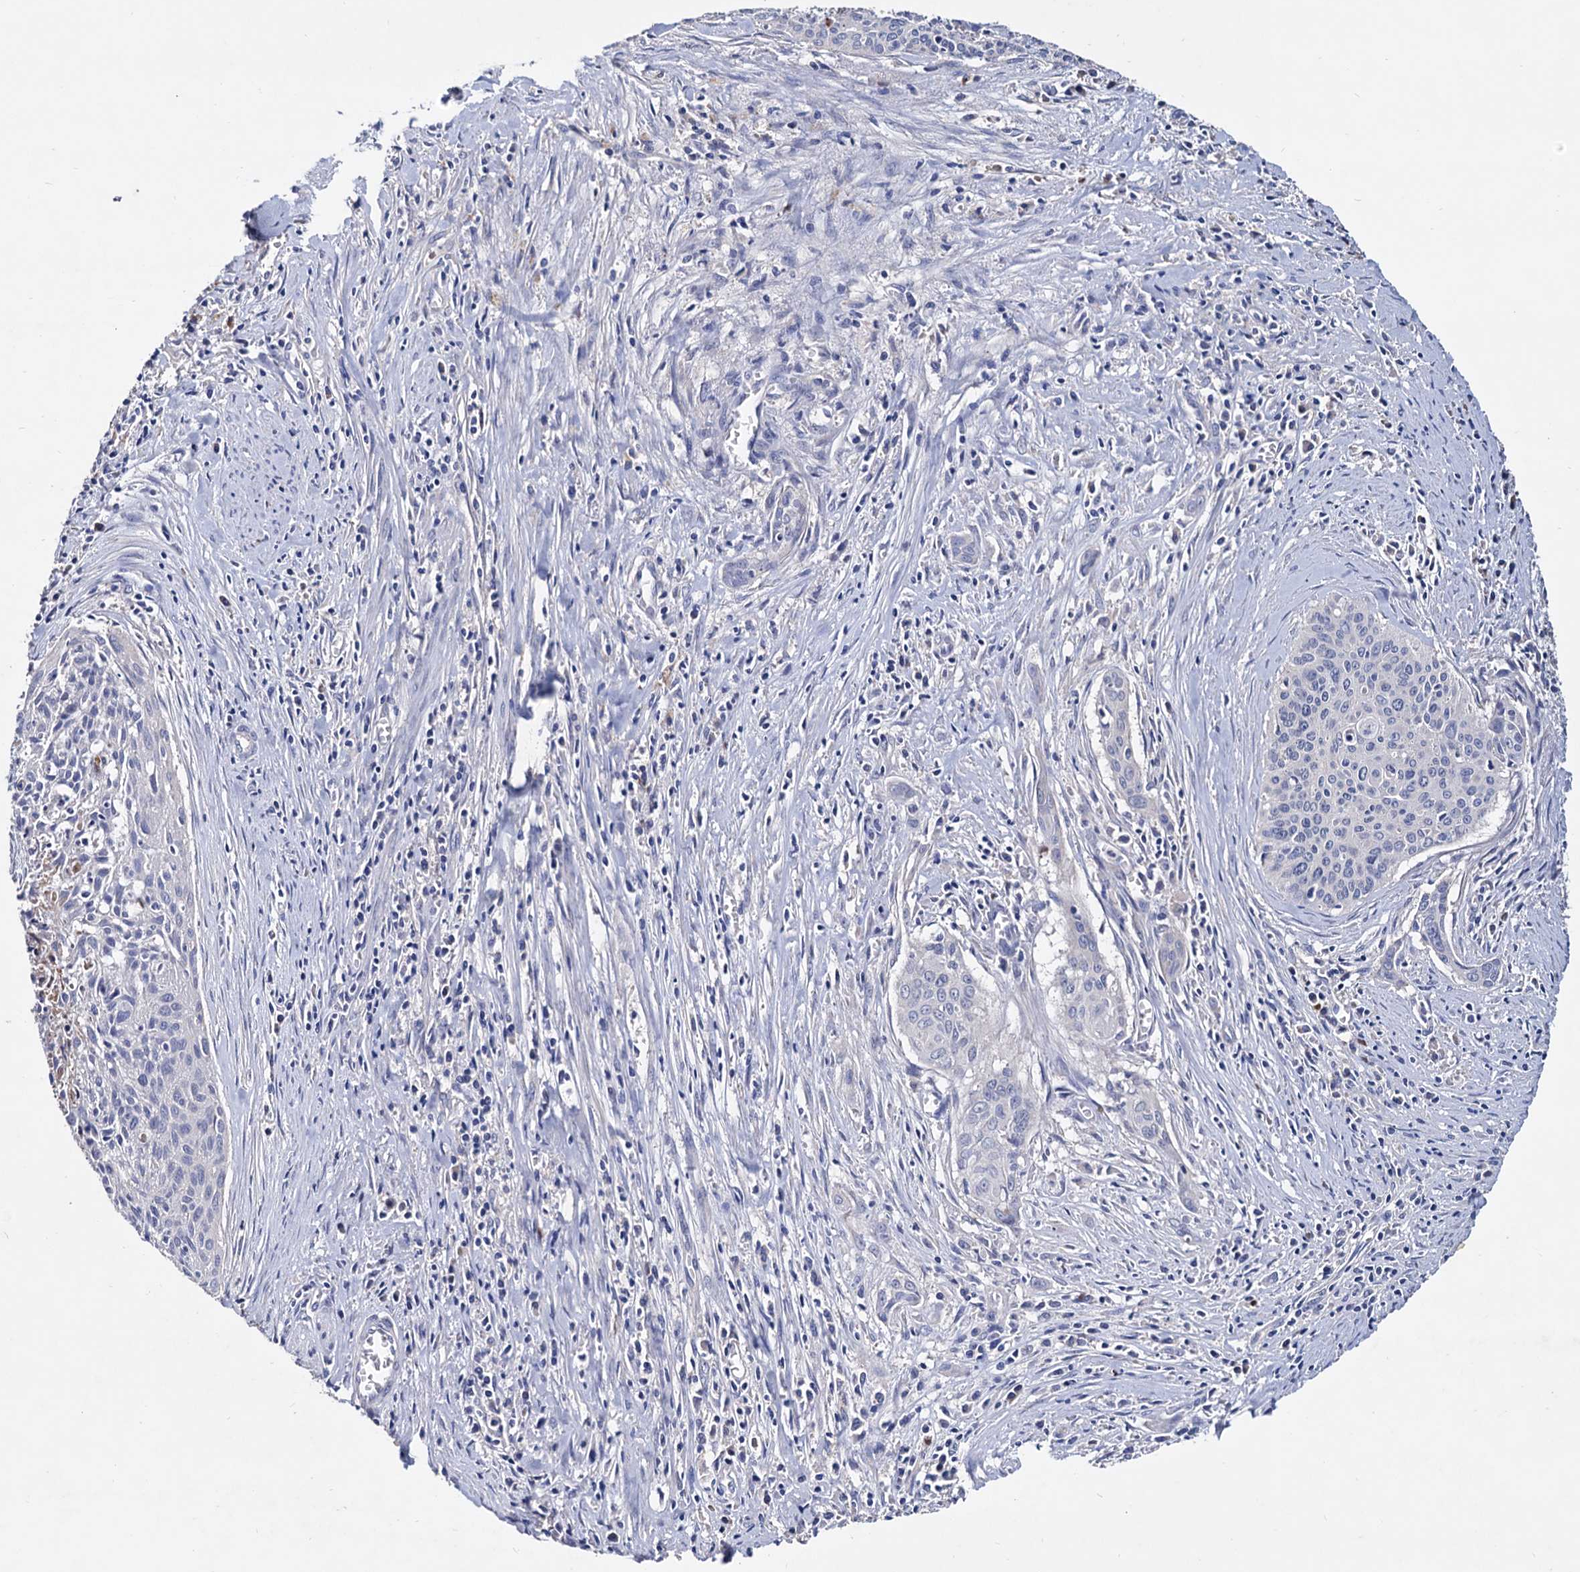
{"staining": {"intensity": "negative", "quantity": "none", "location": "none"}, "tissue": "cervical cancer", "cell_type": "Tumor cells", "image_type": "cancer", "snomed": [{"axis": "morphology", "description": "Squamous cell carcinoma, NOS"}, {"axis": "topography", "description": "Cervix"}], "caption": "Photomicrograph shows no protein expression in tumor cells of cervical cancer tissue.", "gene": "NPAS4", "patient": {"sex": "female", "age": 55}}